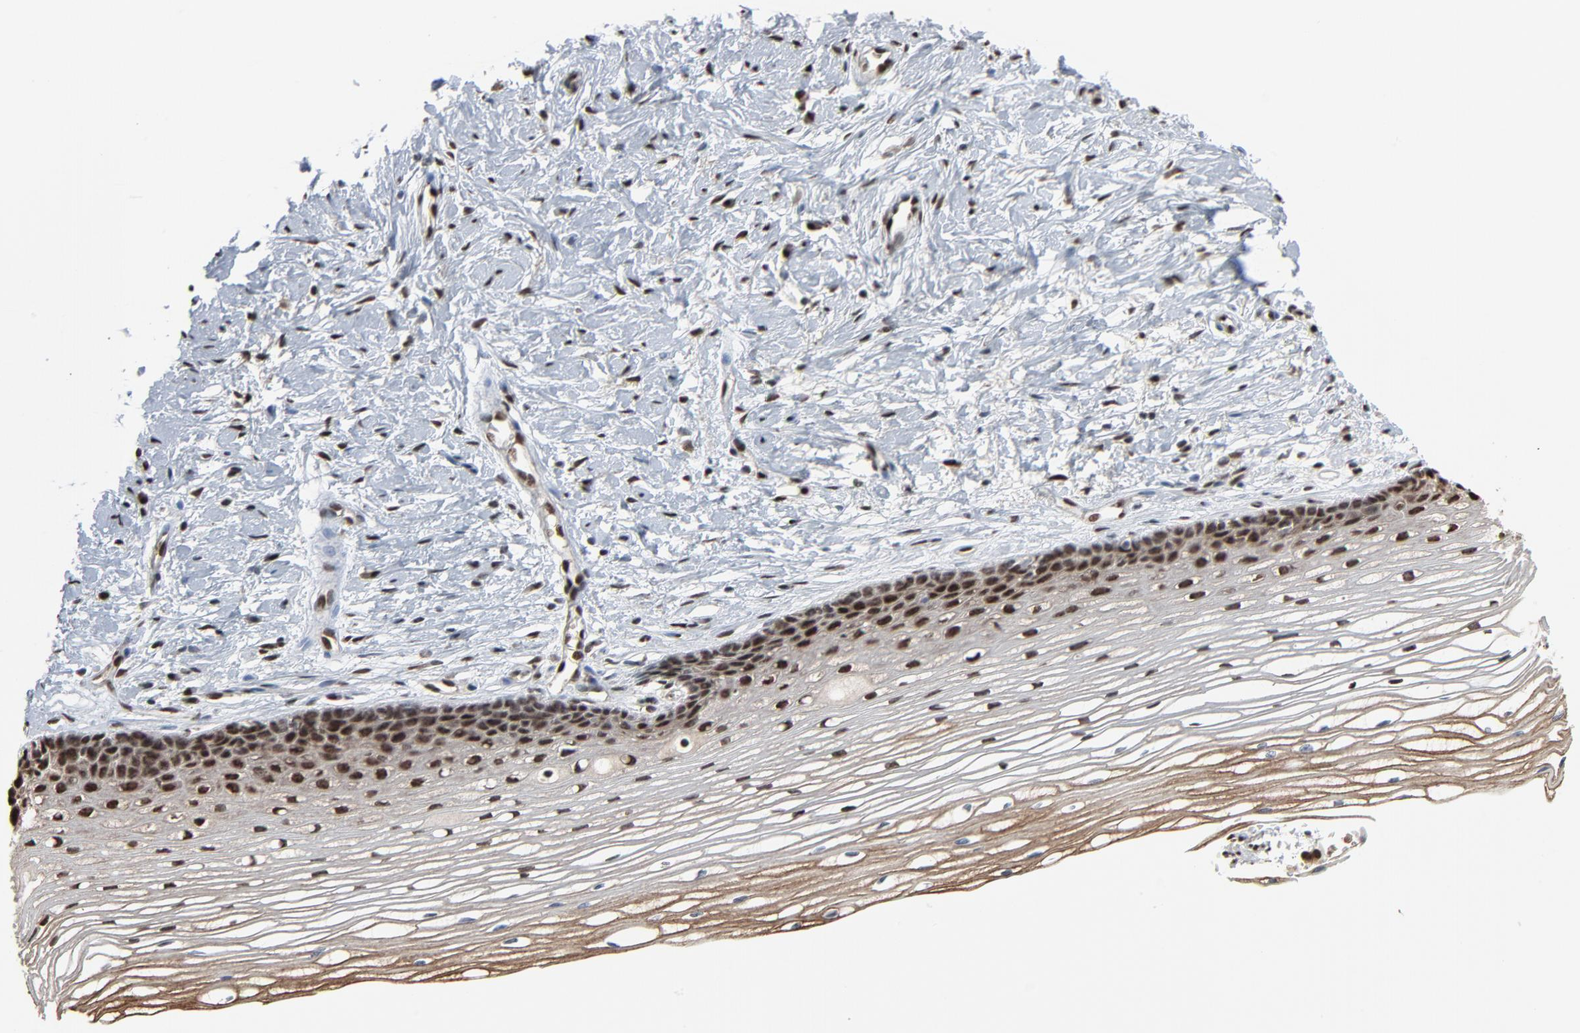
{"staining": {"intensity": "strong", "quantity": ">75%", "location": "nuclear"}, "tissue": "cervix", "cell_type": "Glandular cells", "image_type": "normal", "snomed": [{"axis": "morphology", "description": "Normal tissue, NOS"}, {"axis": "topography", "description": "Cervix"}], "caption": "Strong nuclear staining for a protein is seen in approximately >75% of glandular cells of benign cervix using IHC.", "gene": "MEIS2", "patient": {"sex": "female", "age": 77}}